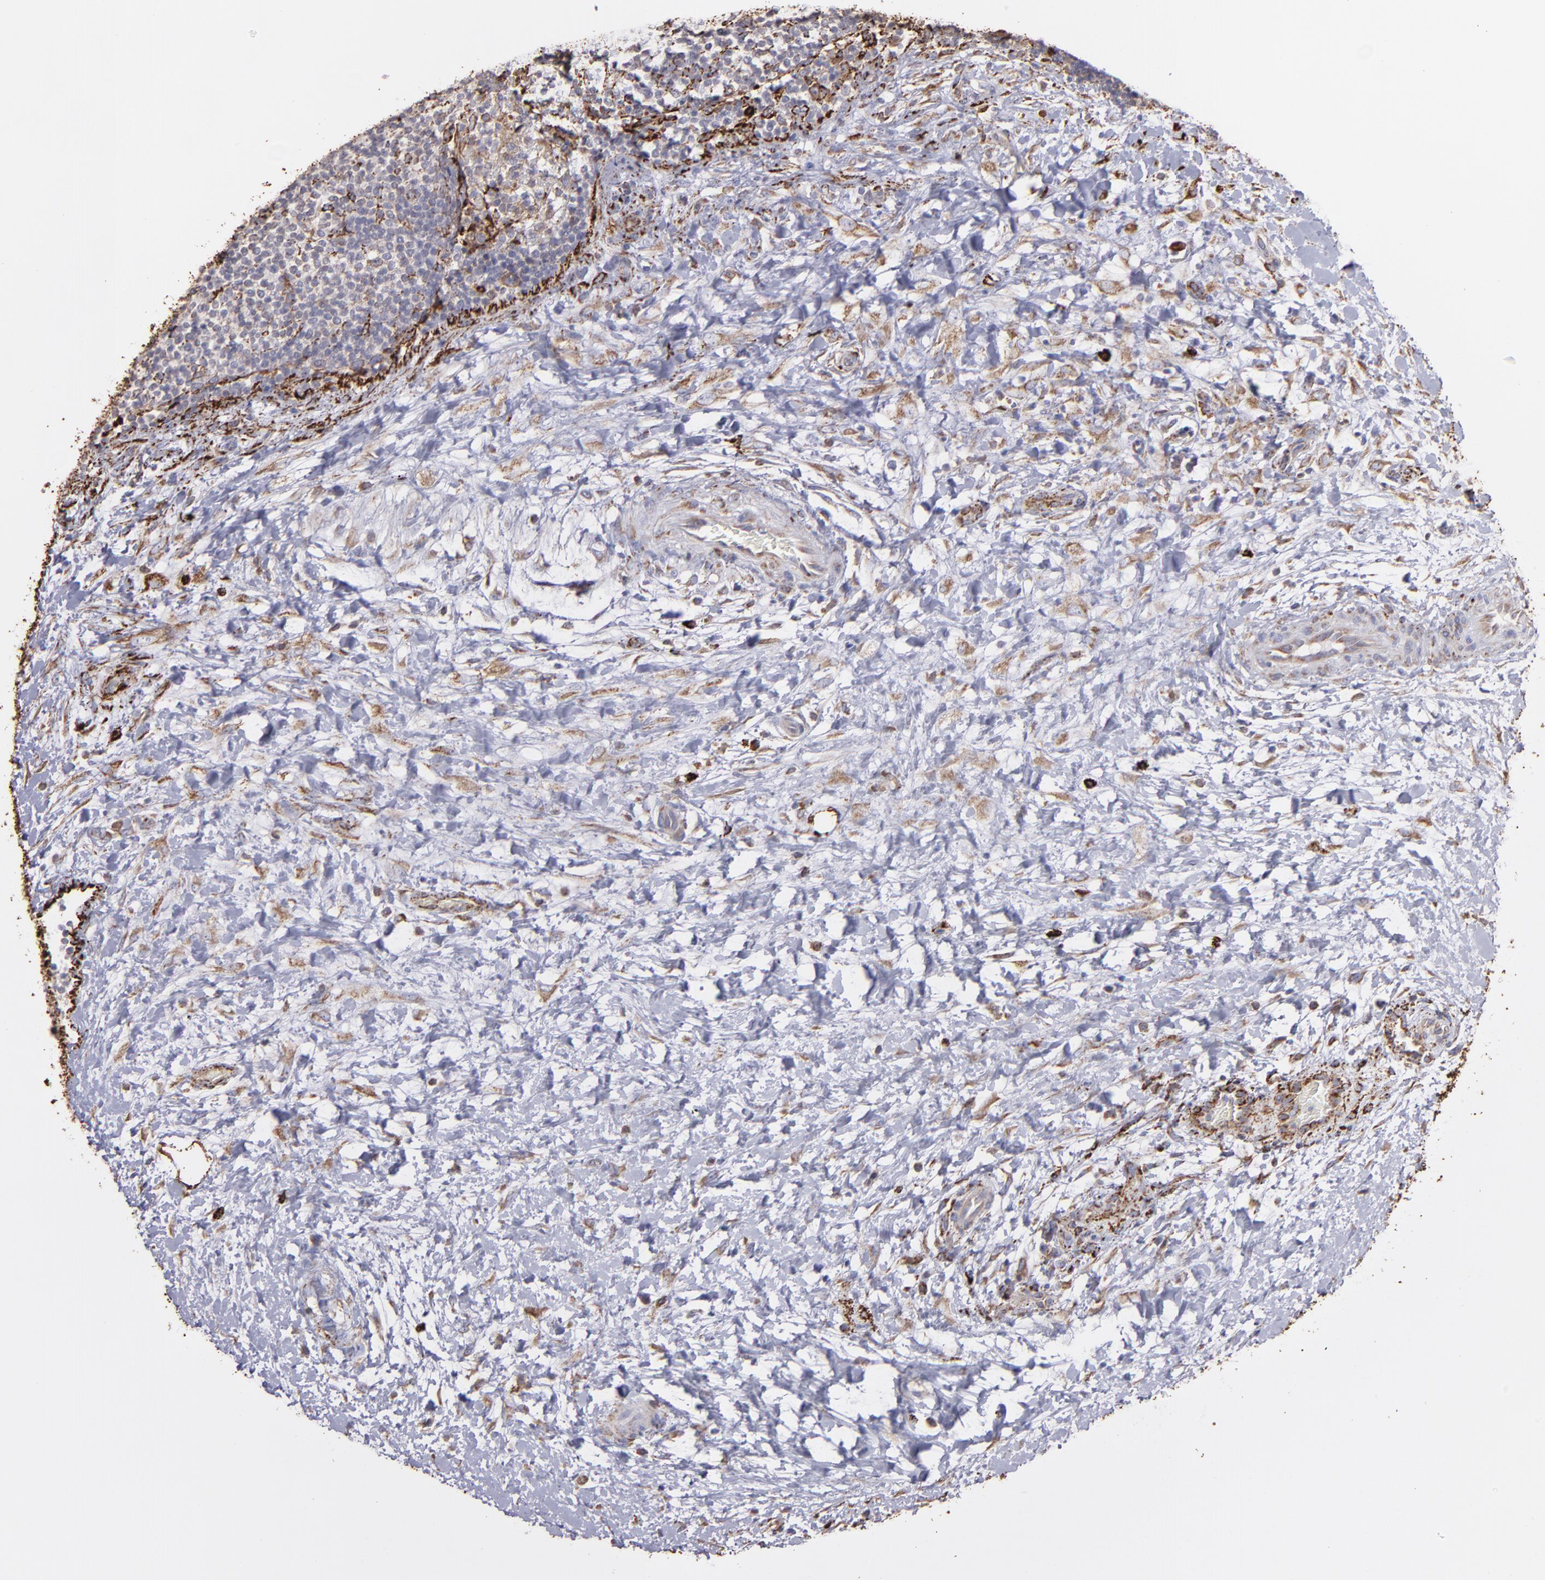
{"staining": {"intensity": "moderate", "quantity": "25%-75%", "location": "cytoplasmic/membranous"}, "tissue": "lymphoma", "cell_type": "Tumor cells", "image_type": "cancer", "snomed": [{"axis": "morphology", "description": "Malignant lymphoma, non-Hodgkin's type, Low grade"}, {"axis": "topography", "description": "Lymph node"}], "caption": "The photomicrograph shows immunohistochemical staining of low-grade malignant lymphoma, non-Hodgkin's type. There is moderate cytoplasmic/membranous expression is present in approximately 25%-75% of tumor cells.", "gene": "MAOB", "patient": {"sex": "female", "age": 76}}